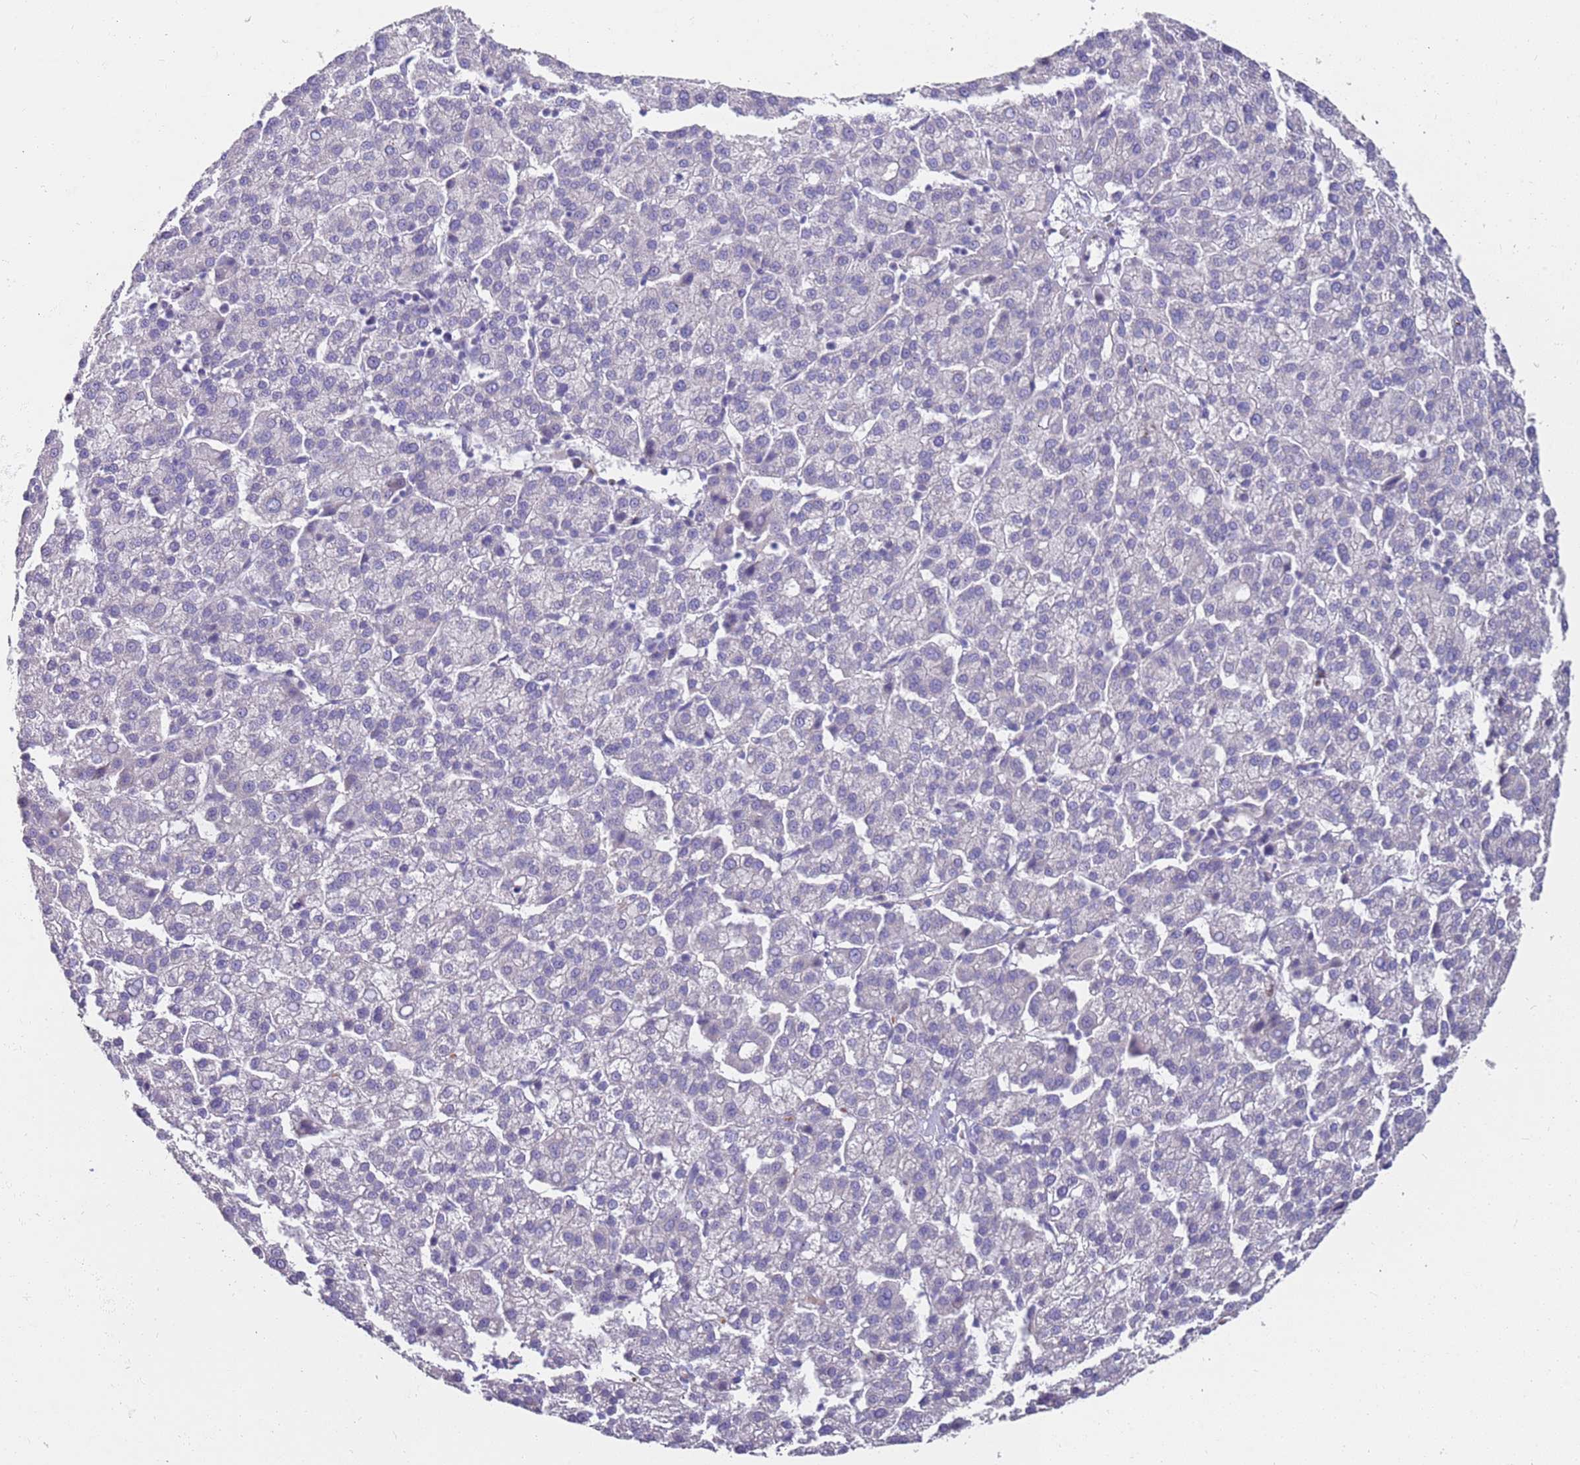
{"staining": {"intensity": "negative", "quantity": "none", "location": "none"}, "tissue": "liver cancer", "cell_type": "Tumor cells", "image_type": "cancer", "snomed": [{"axis": "morphology", "description": "Carcinoma, Hepatocellular, NOS"}, {"axis": "topography", "description": "Liver"}], "caption": "Tumor cells show no significant positivity in liver hepatocellular carcinoma.", "gene": "NMUR2", "patient": {"sex": "female", "age": 58}}